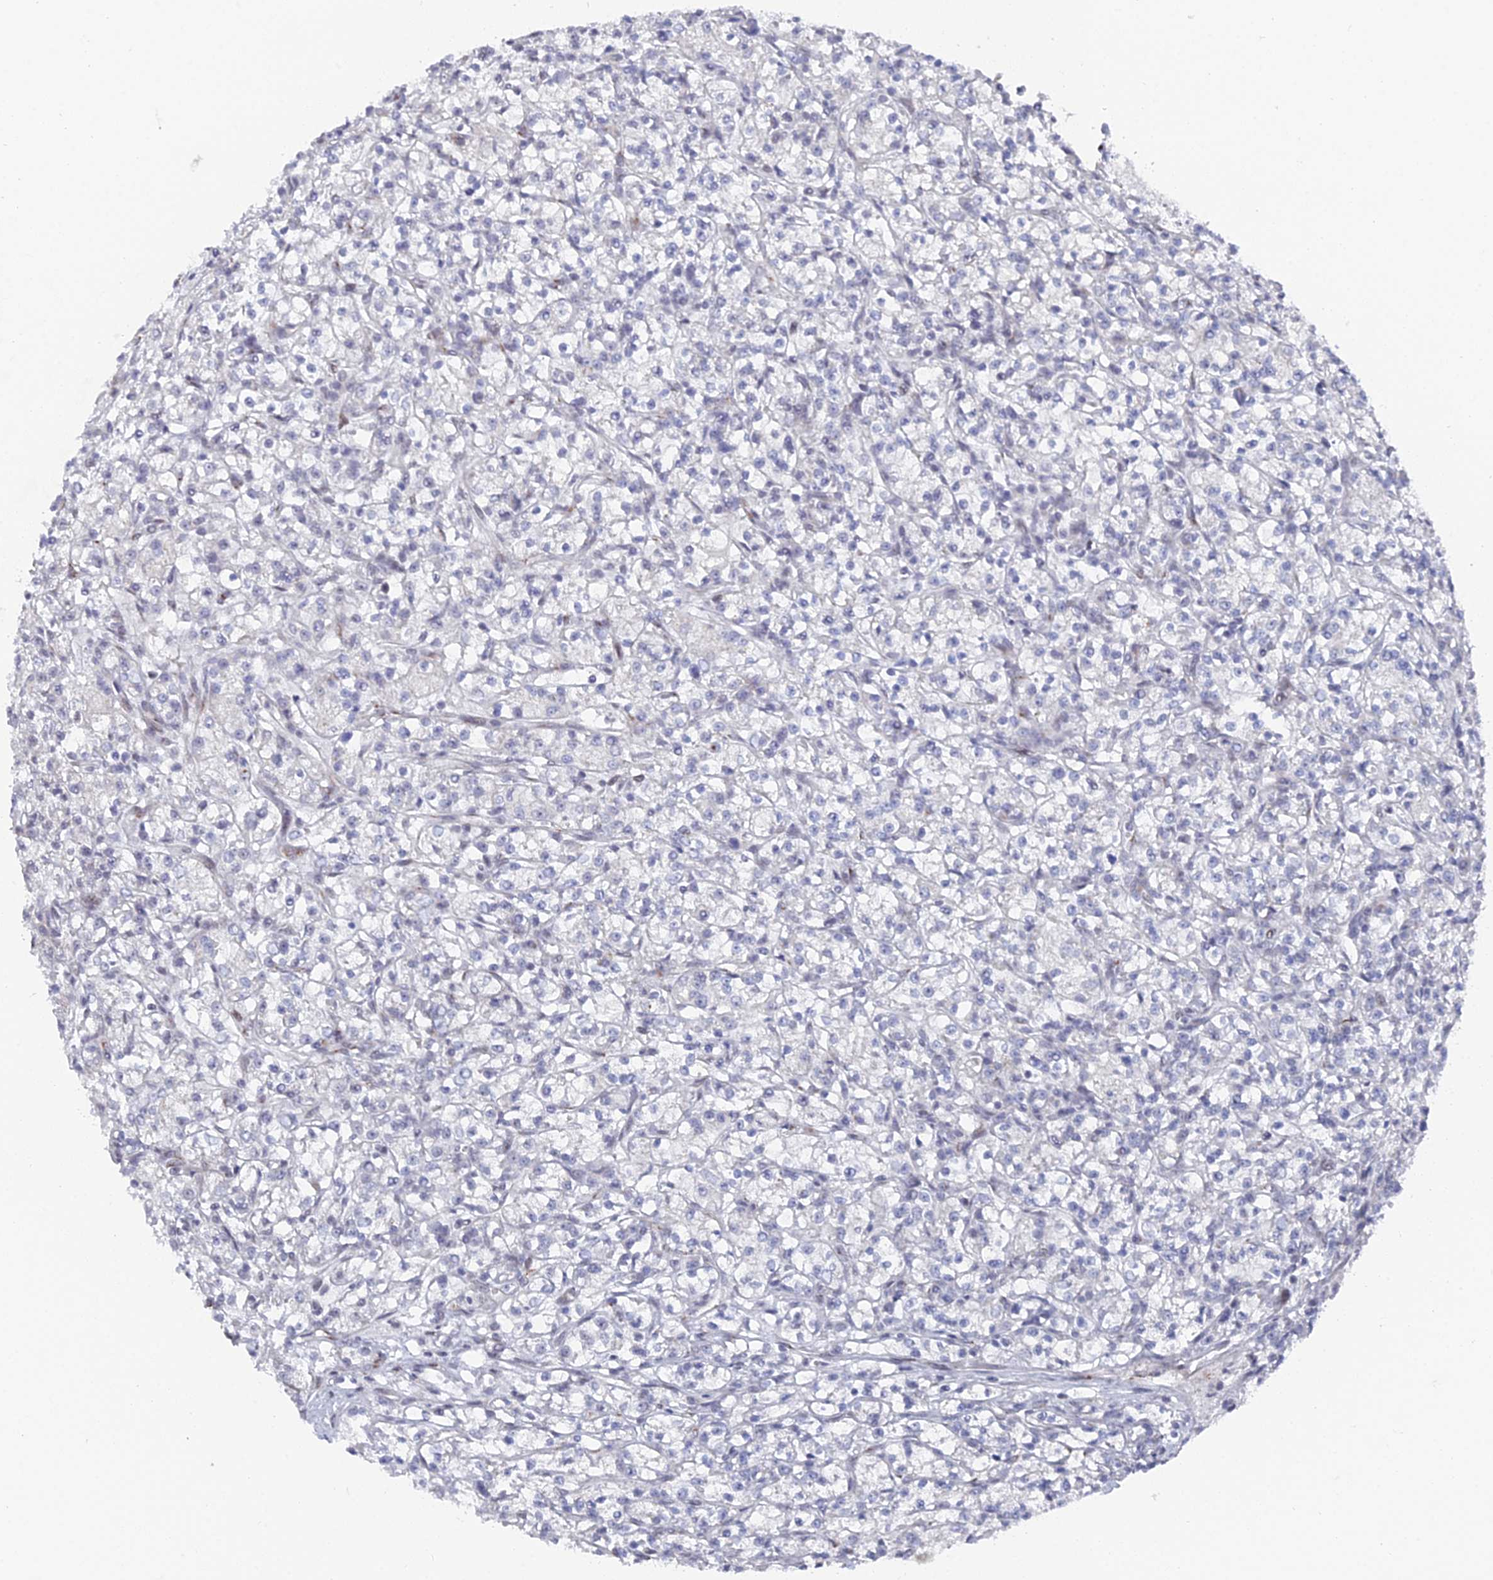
{"staining": {"intensity": "negative", "quantity": "none", "location": "none"}, "tissue": "renal cancer", "cell_type": "Tumor cells", "image_type": "cancer", "snomed": [{"axis": "morphology", "description": "Adenocarcinoma, NOS"}, {"axis": "topography", "description": "Kidney"}], "caption": "Renal adenocarcinoma was stained to show a protein in brown. There is no significant staining in tumor cells.", "gene": "FHIP2A", "patient": {"sex": "female", "age": 59}}